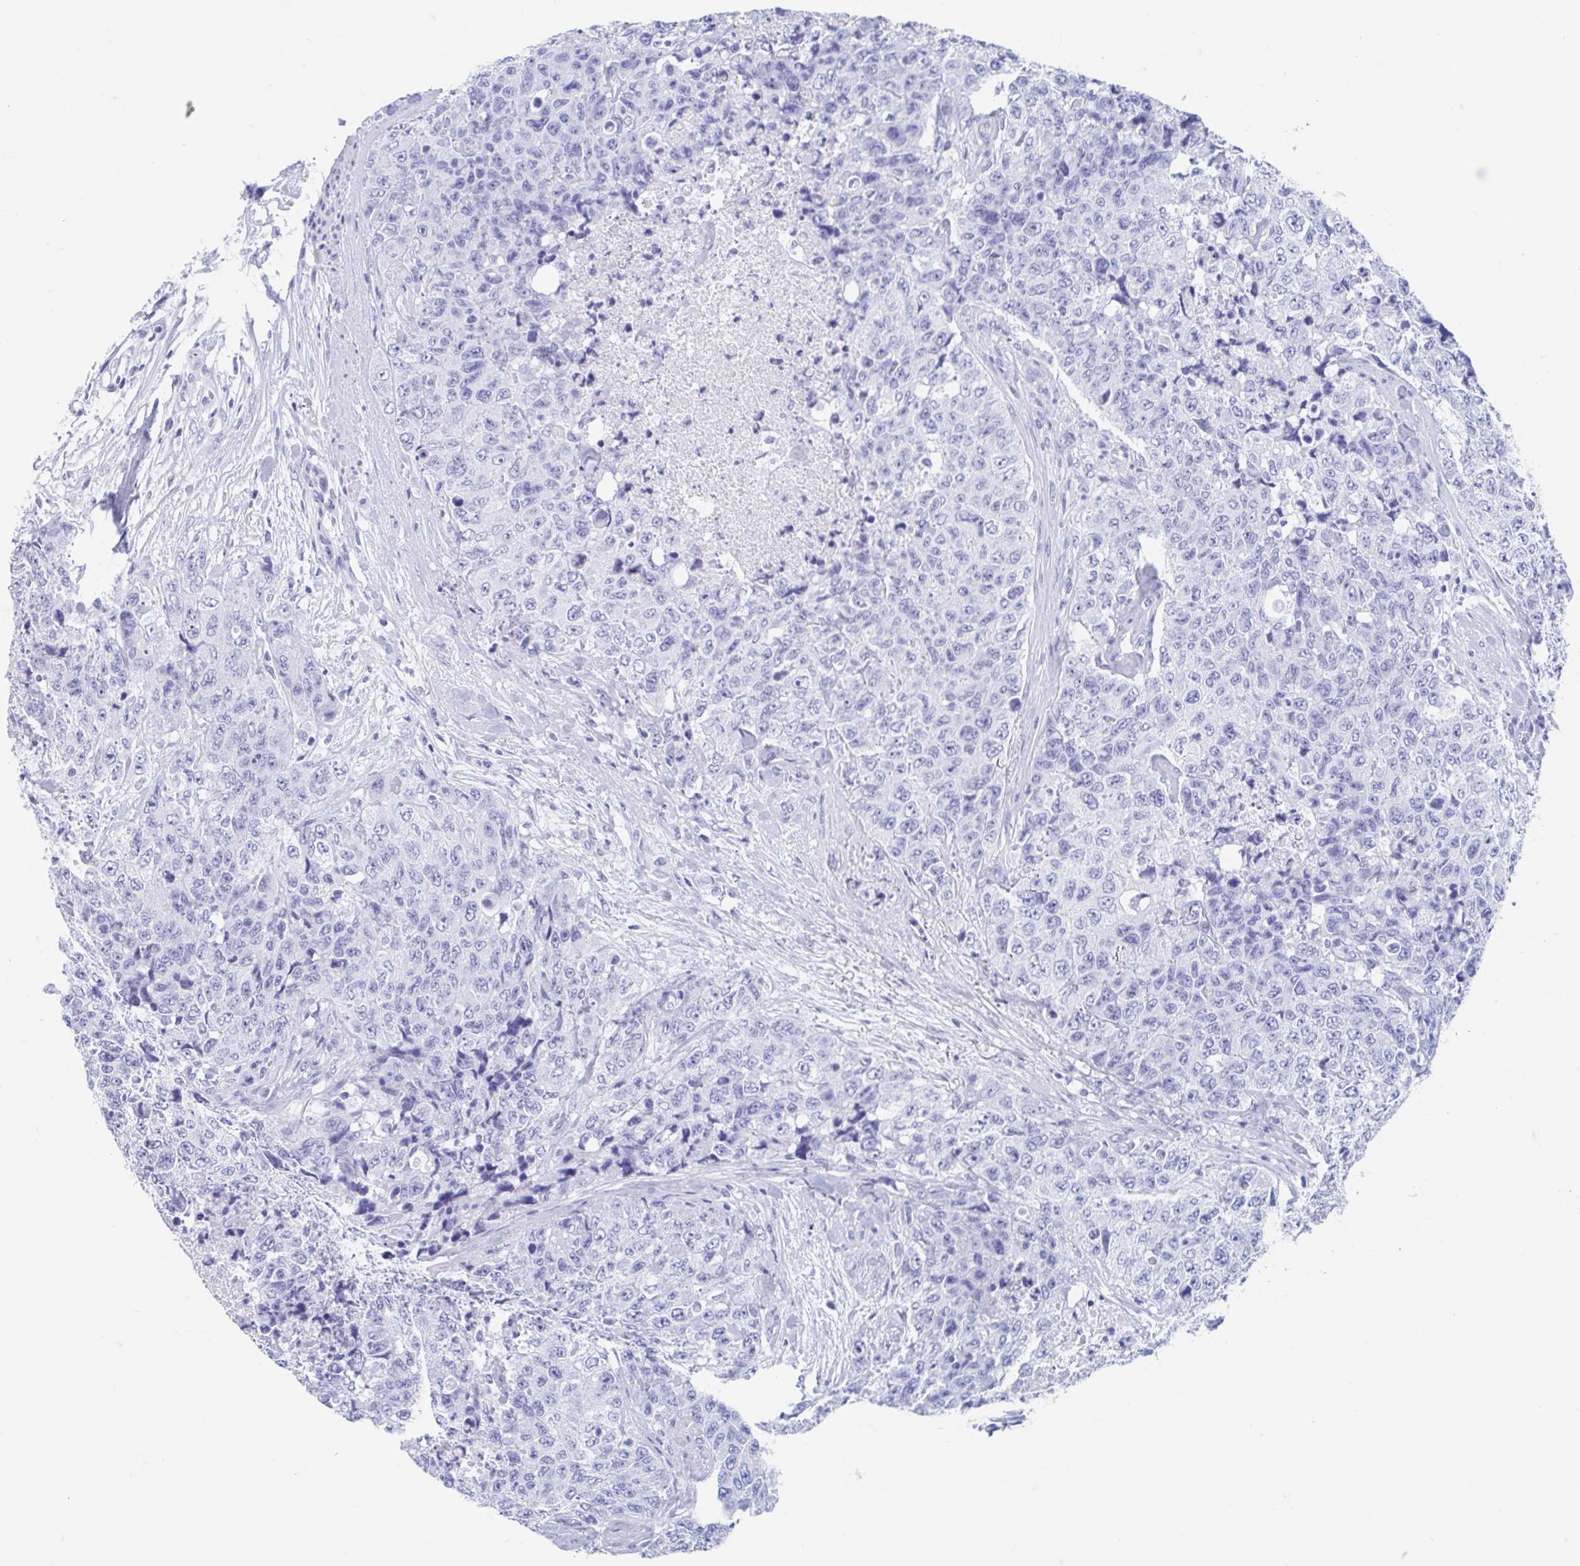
{"staining": {"intensity": "negative", "quantity": "none", "location": "none"}, "tissue": "urothelial cancer", "cell_type": "Tumor cells", "image_type": "cancer", "snomed": [{"axis": "morphology", "description": "Urothelial carcinoma, High grade"}, {"axis": "topography", "description": "Urinary bladder"}], "caption": "Urothelial carcinoma (high-grade) was stained to show a protein in brown. There is no significant expression in tumor cells.", "gene": "HDGFL1", "patient": {"sex": "female", "age": 78}}